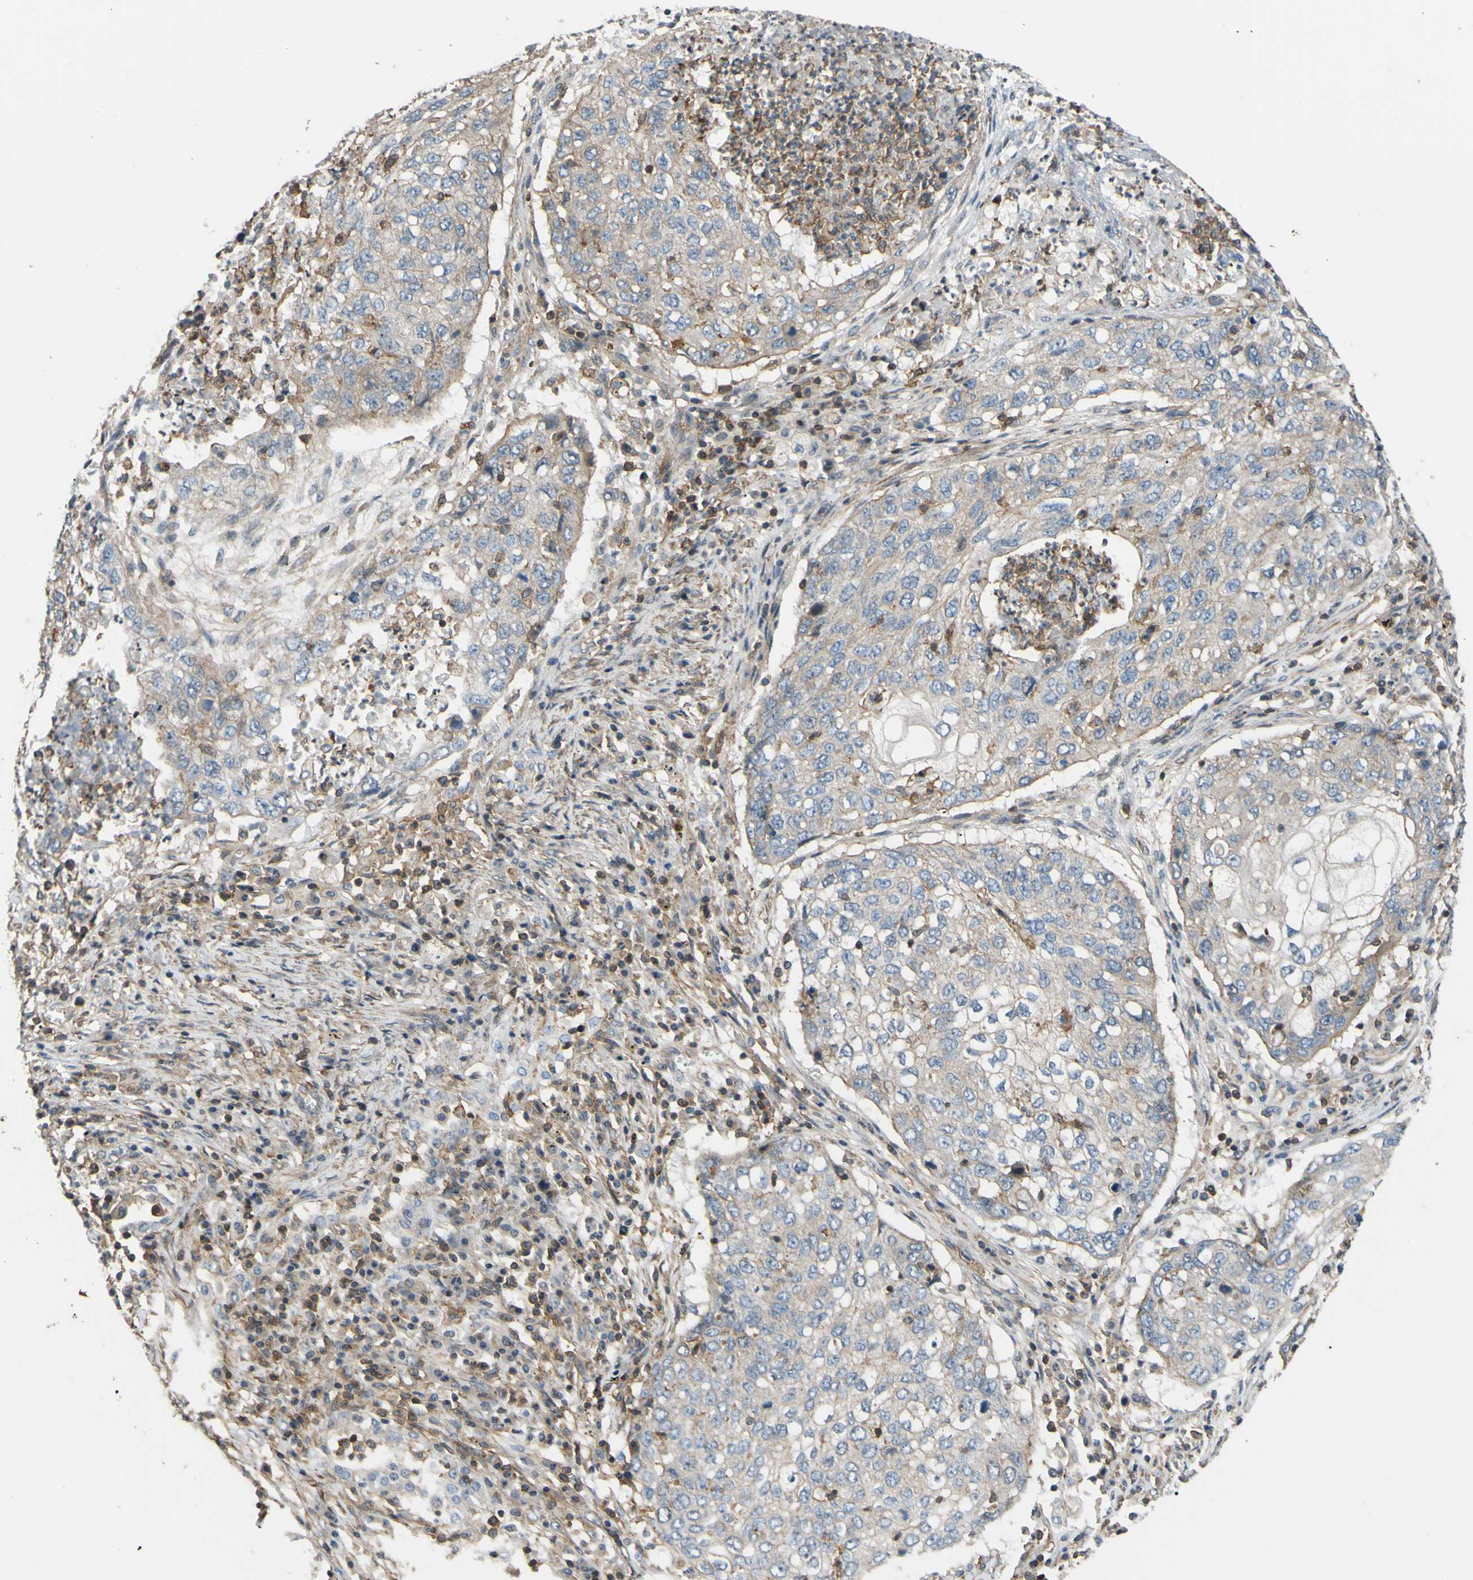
{"staining": {"intensity": "weak", "quantity": ">75%", "location": "cytoplasmic/membranous"}, "tissue": "lung cancer", "cell_type": "Tumor cells", "image_type": "cancer", "snomed": [{"axis": "morphology", "description": "Squamous cell carcinoma, NOS"}, {"axis": "topography", "description": "Lung"}], "caption": "Immunohistochemical staining of human lung squamous cell carcinoma exhibits low levels of weak cytoplasmic/membranous expression in about >75% of tumor cells.", "gene": "ADD3", "patient": {"sex": "female", "age": 63}}